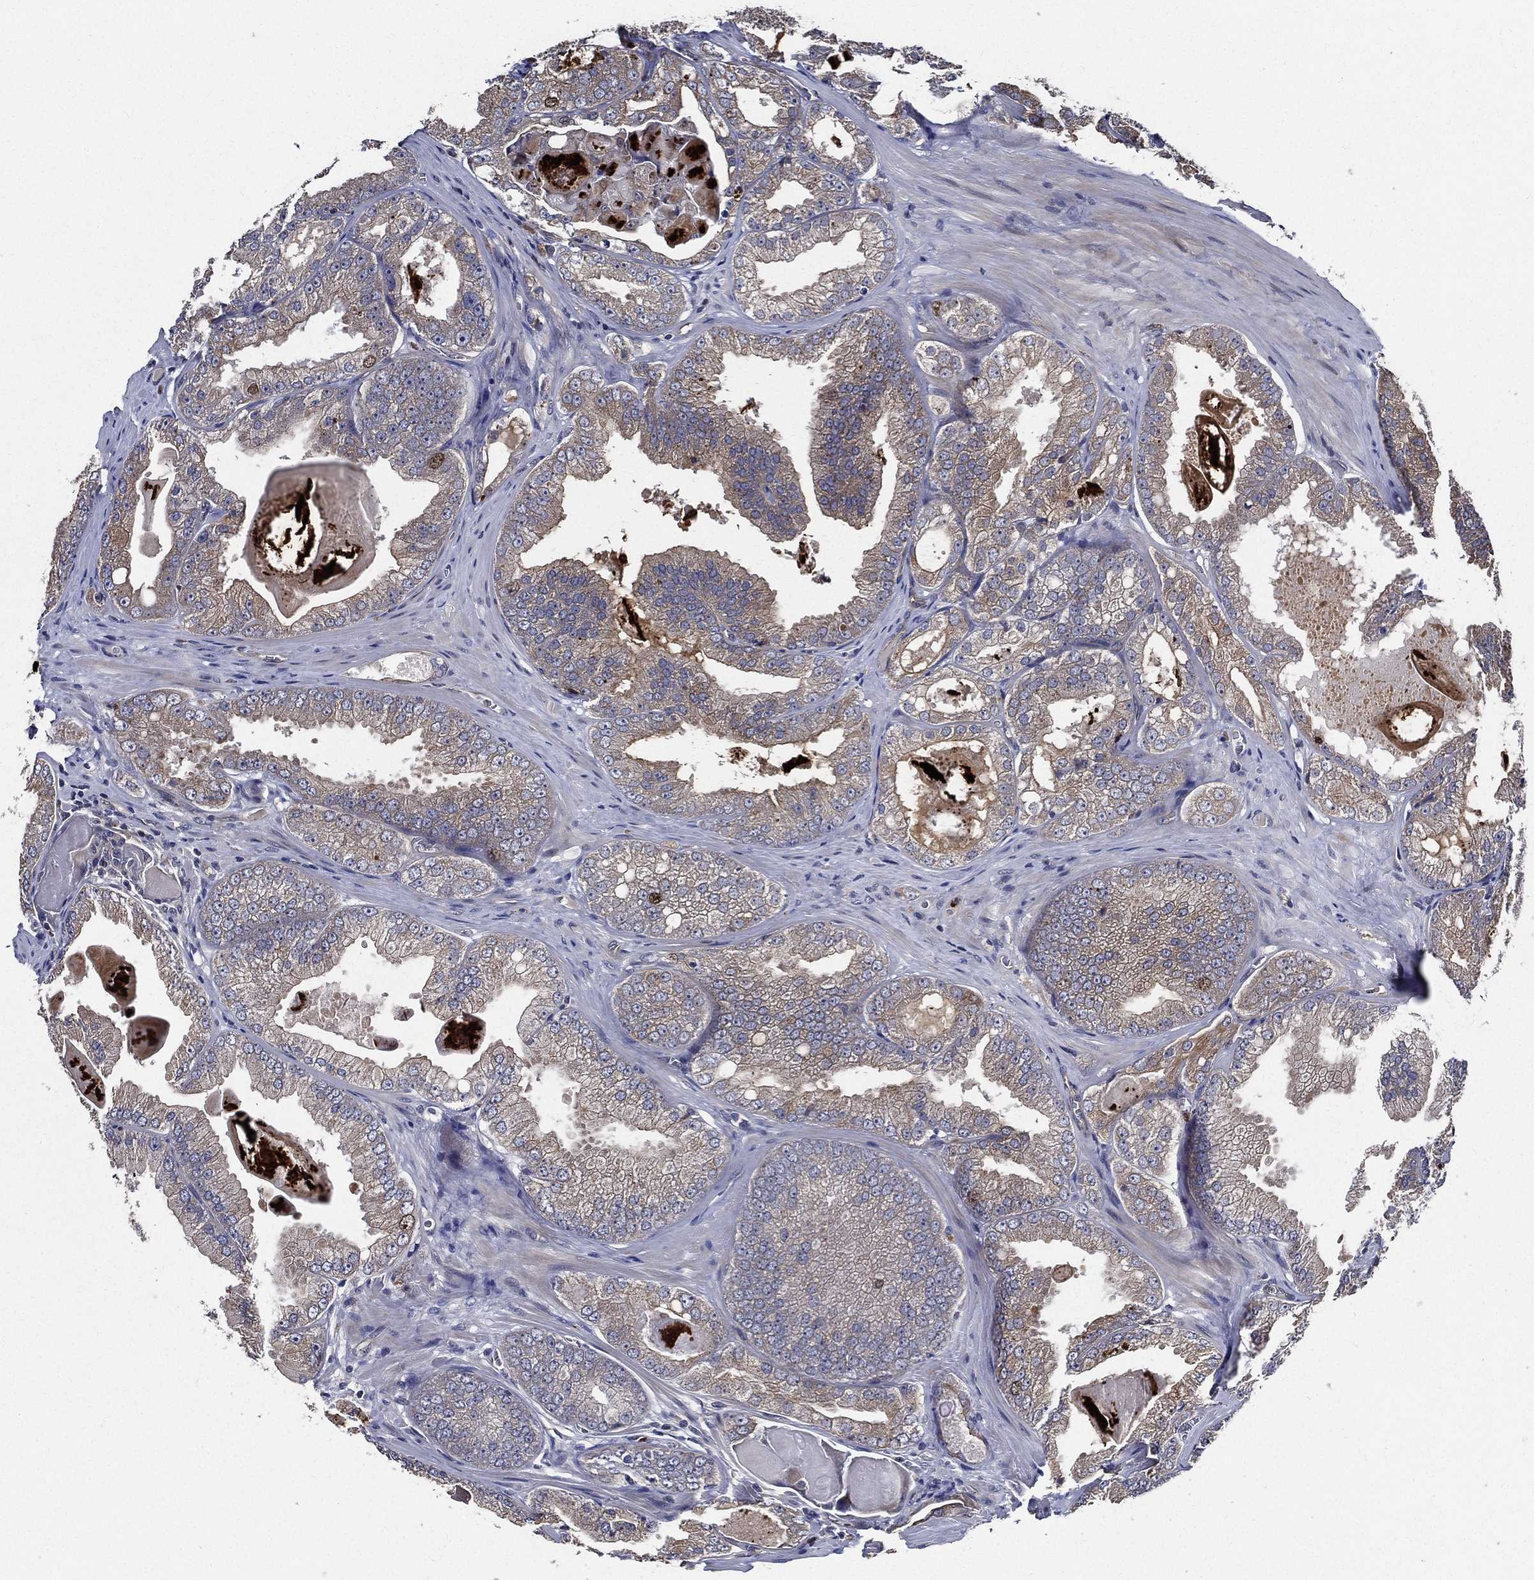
{"staining": {"intensity": "weak", "quantity": "<25%", "location": "cytoplasmic/membranous"}, "tissue": "prostate cancer", "cell_type": "Tumor cells", "image_type": "cancer", "snomed": [{"axis": "morphology", "description": "Adenocarcinoma, Low grade"}, {"axis": "topography", "description": "Prostate"}], "caption": "Tumor cells show no significant protein expression in prostate cancer (low-grade adenocarcinoma).", "gene": "KIF20B", "patient": {"sex": "male", "age": 72}}